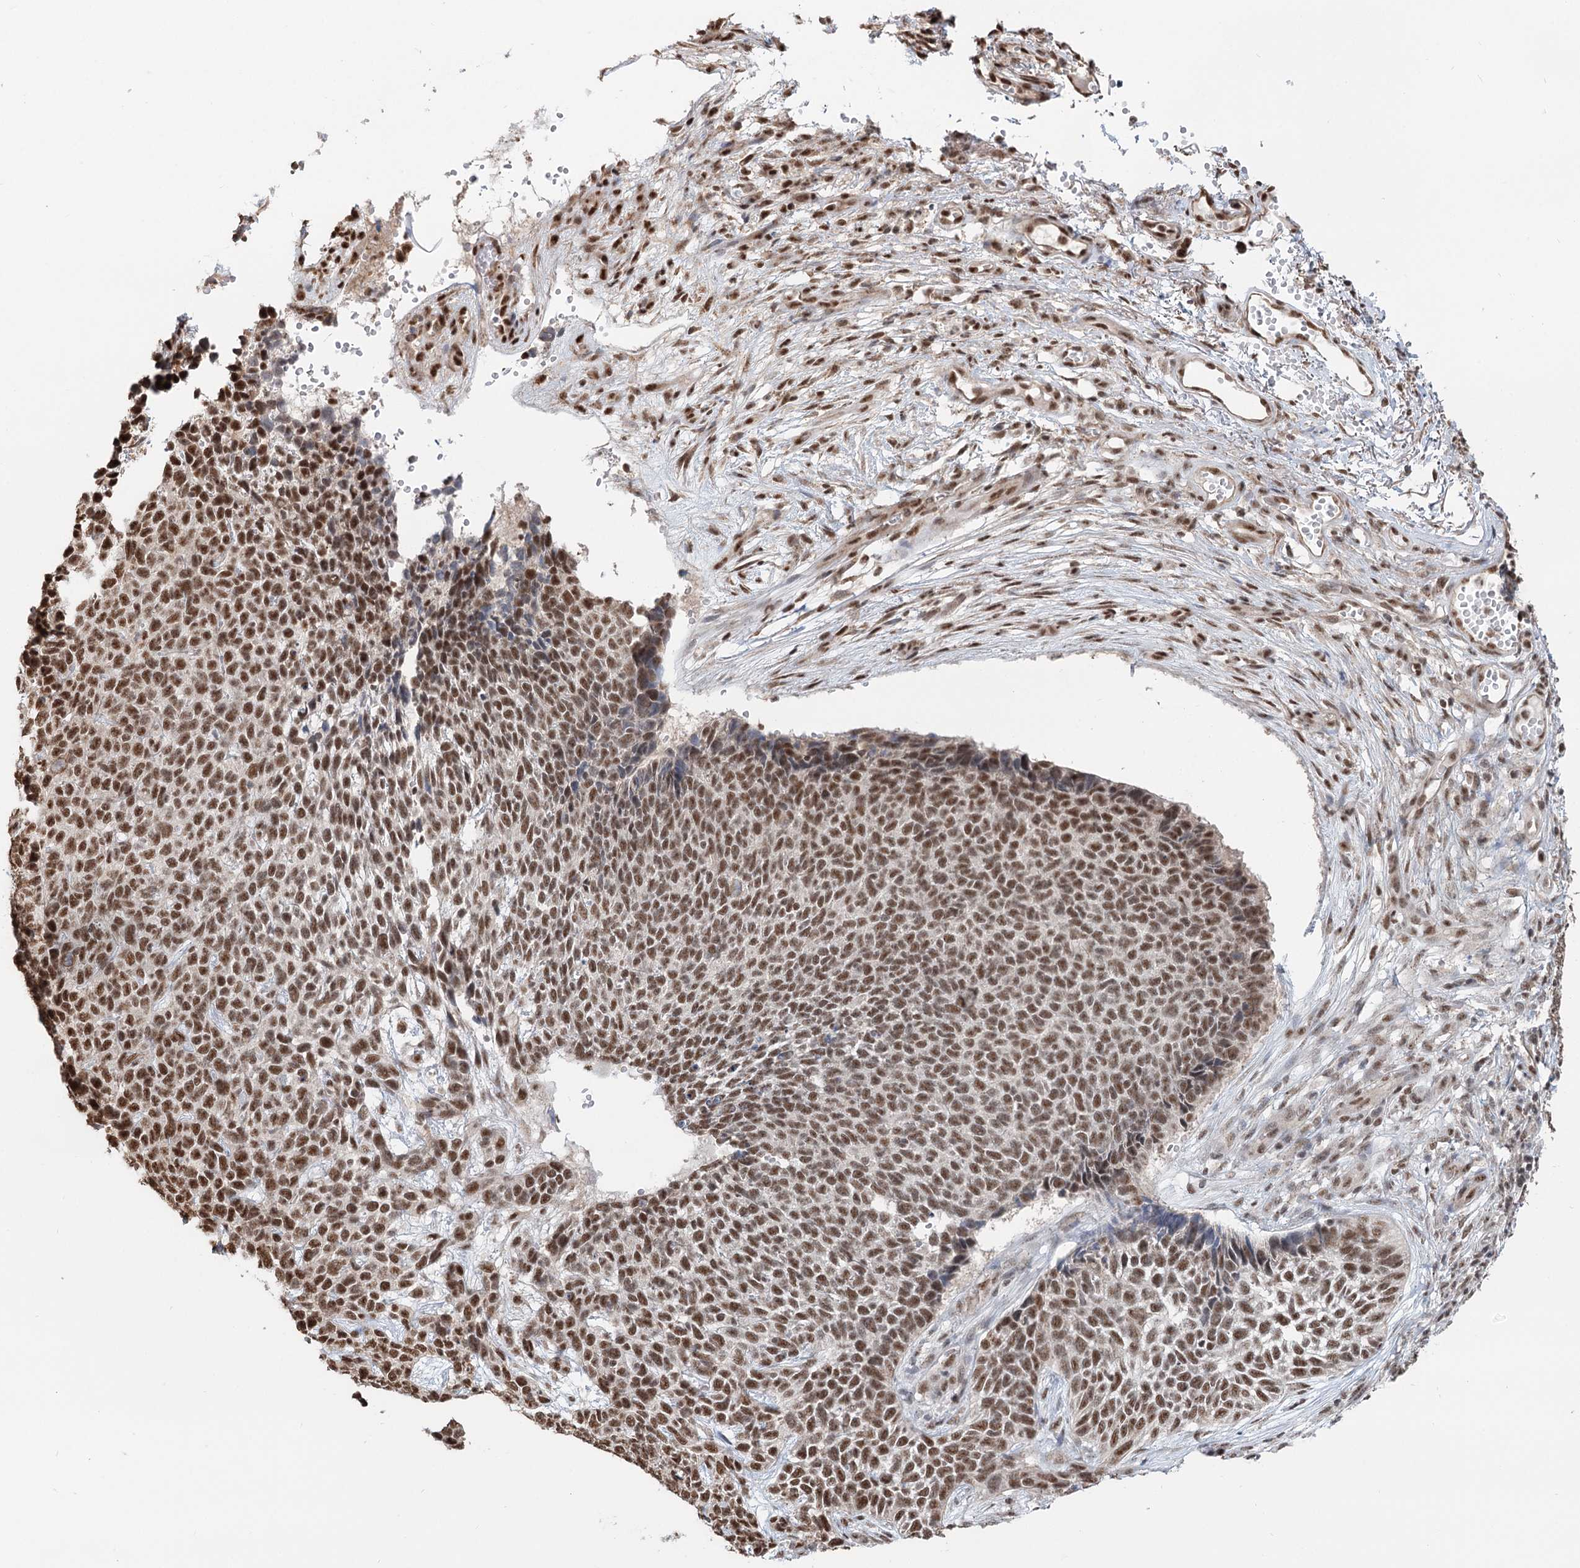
{"staining": {"intensity": "moderate", "quantity": ">75%", "location": "nuclear"}, "tissue": "skin cancer", "cell_type": "Tumor cells", "image_type": "cancer", "snomed": [{"axis": "morphology", "description": "Basal cell carcinoma"}, {"axis": "topography", "description": "Skin"}], "caption": "High-power microscopy captured an immunohistochemistry photomicrograph of skin cancer, revealing moderate nuclear staining in approximately >75% of tumor cells.", "gene": "GPALPP1", "patient": {"sex": "female", "age": 84}}